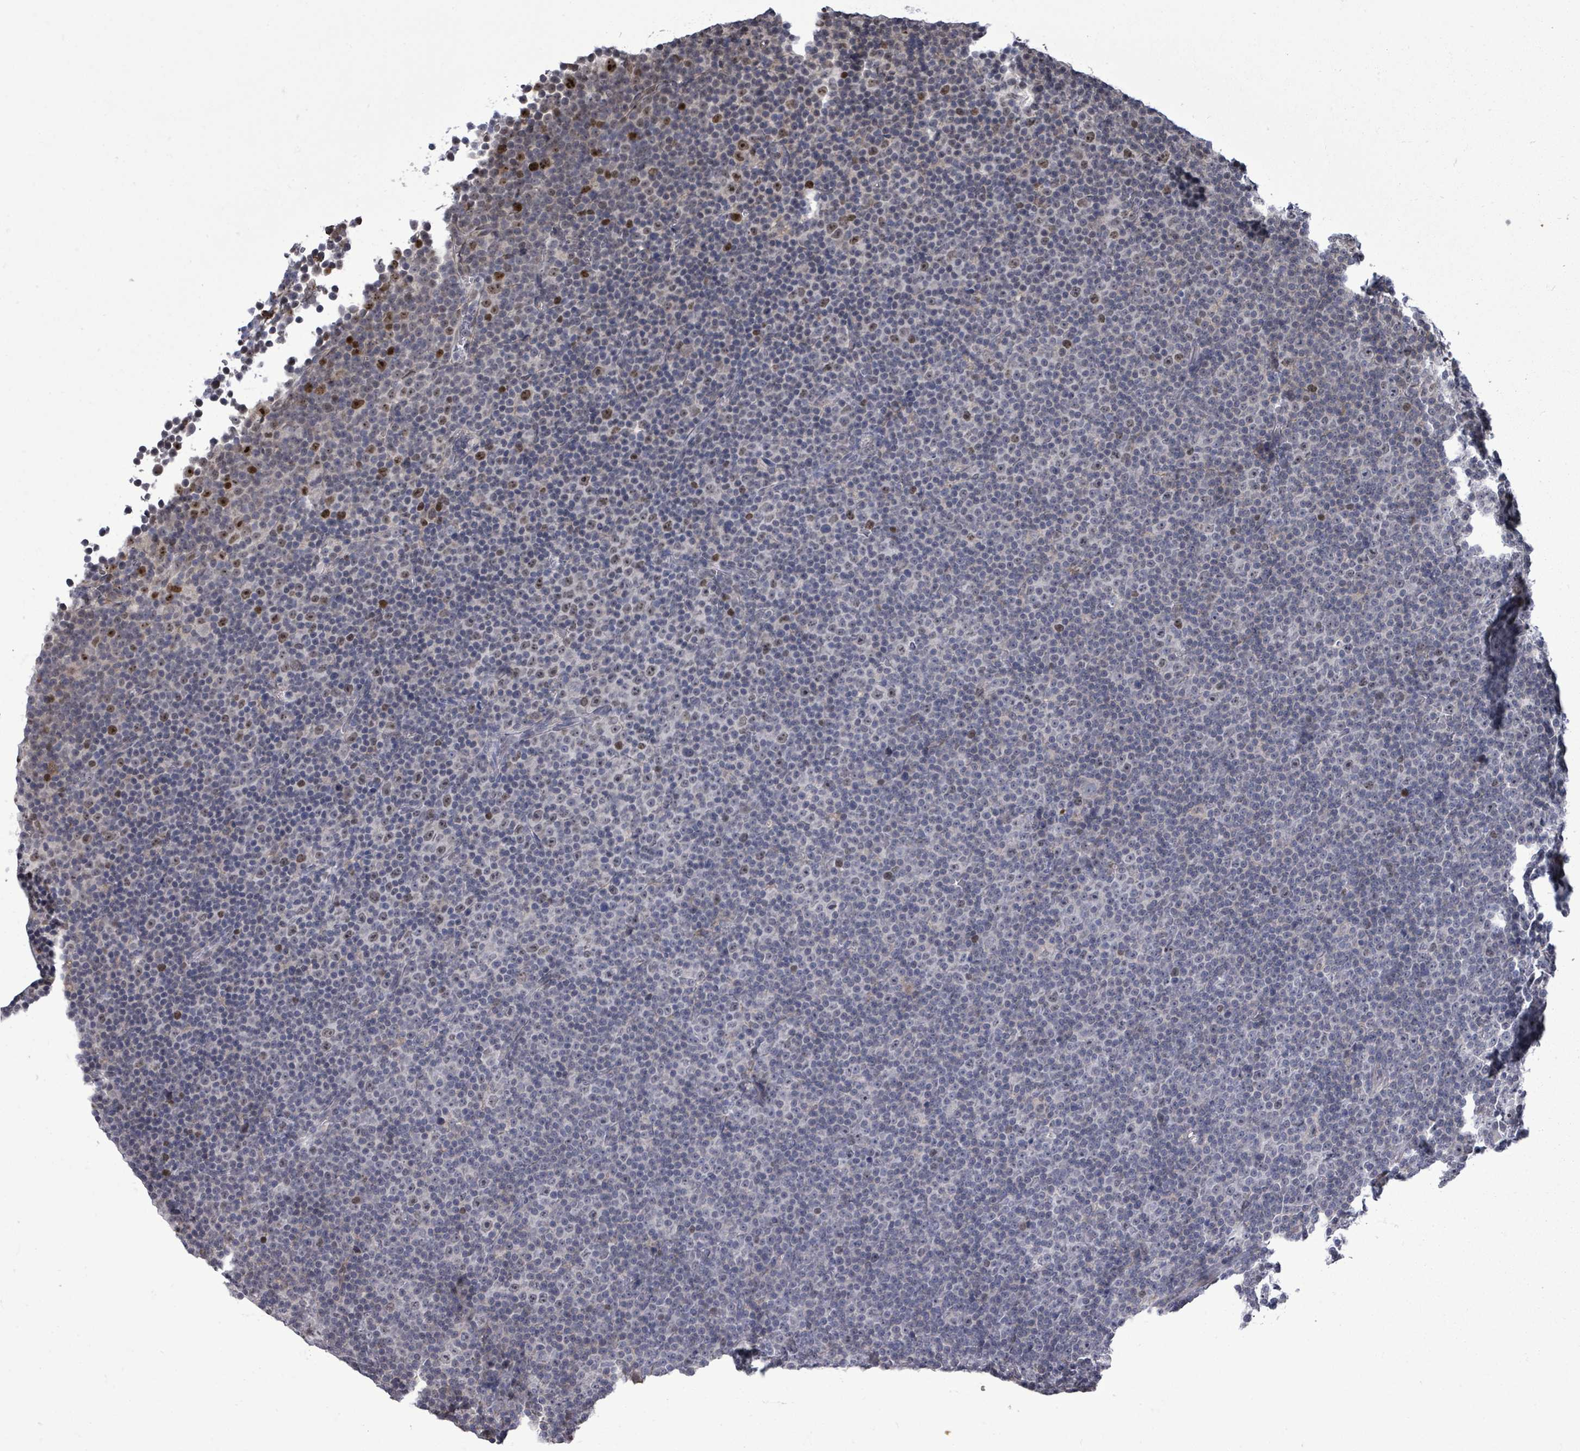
{"staining": {"intensity": "negative", "quantity": "none", "location": "none"}, "tissue": "lymphoma", "cell_type": "Tumor cells", "image_type": "cancer", "snomed": [{"axis": "morphology", "description": "Malignant lymphoma, non-Hodgkin's type, Low grade"}, {"axis": "topography", "description": "Lymph node"}], "caption": "Photomicrograph shows no significant protein staining in tumor cells of low-grade malignant lymphoma, non-Hodgkin's type.", "gene": "PAPSS1", "patient": {"sex": "female", "age": 67}}